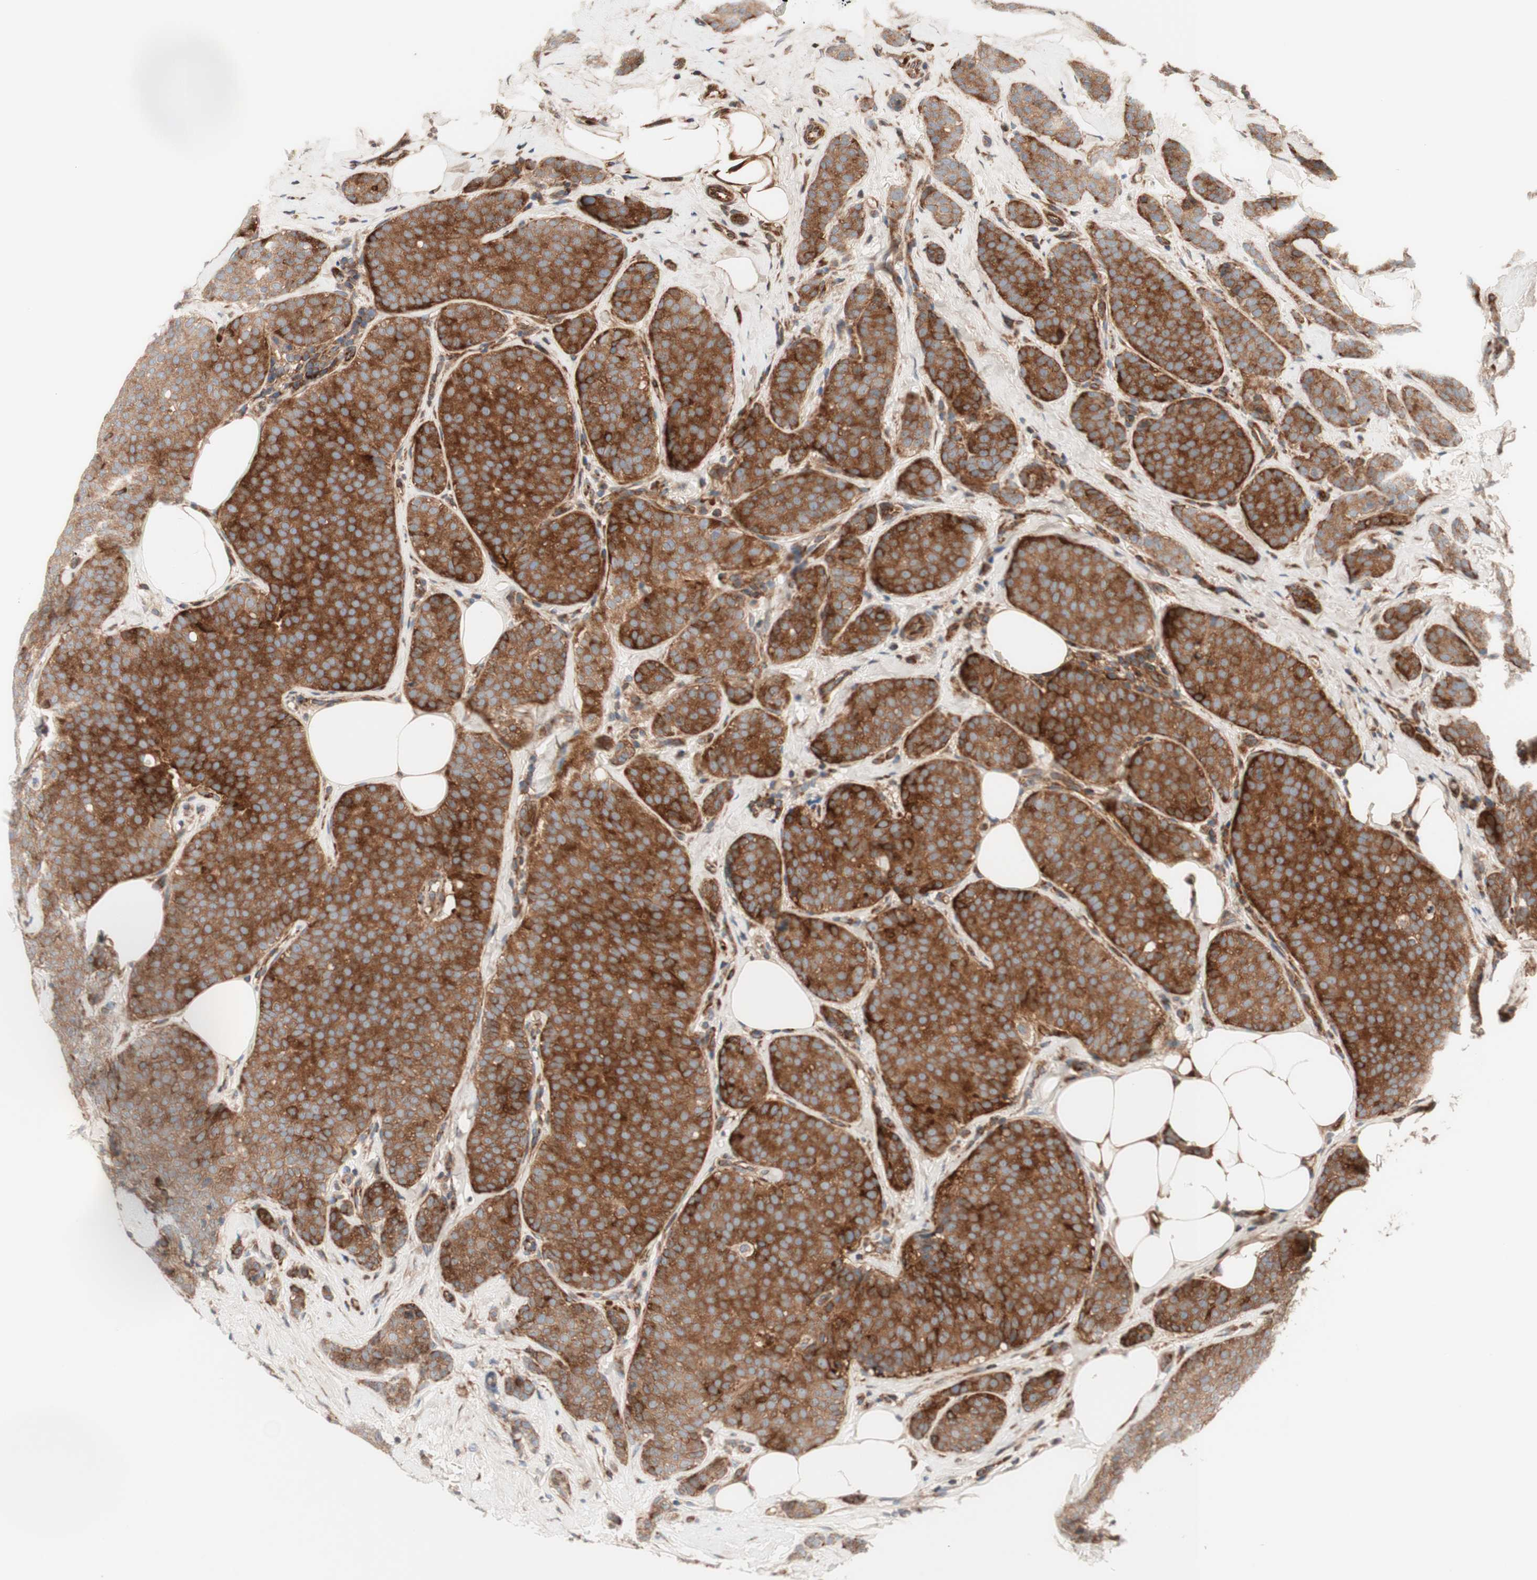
{"staining": {"intensity": "moderate", "quantity": ">75%", "location": "cytoplasmic/membranous"}, "tissue": "breast cancer", "cell_type": "Tumor cells", "image_type": "cancer", "snomed": [{"axis": "morphology", "description": "Lobular carcinoma"}, {"axis": "topography", "description": "Skin"}, {"axis": "topography", "description": "Breast"}], "caption": "This is an image of immunohistochemistry (IHC) staining of breast lobular carcinoma, which shows moderate expression in the cytoplasmic/membranous of tumor cells.", "gene": "CCN4", "patient": {"sex": "female", "age": 46}}